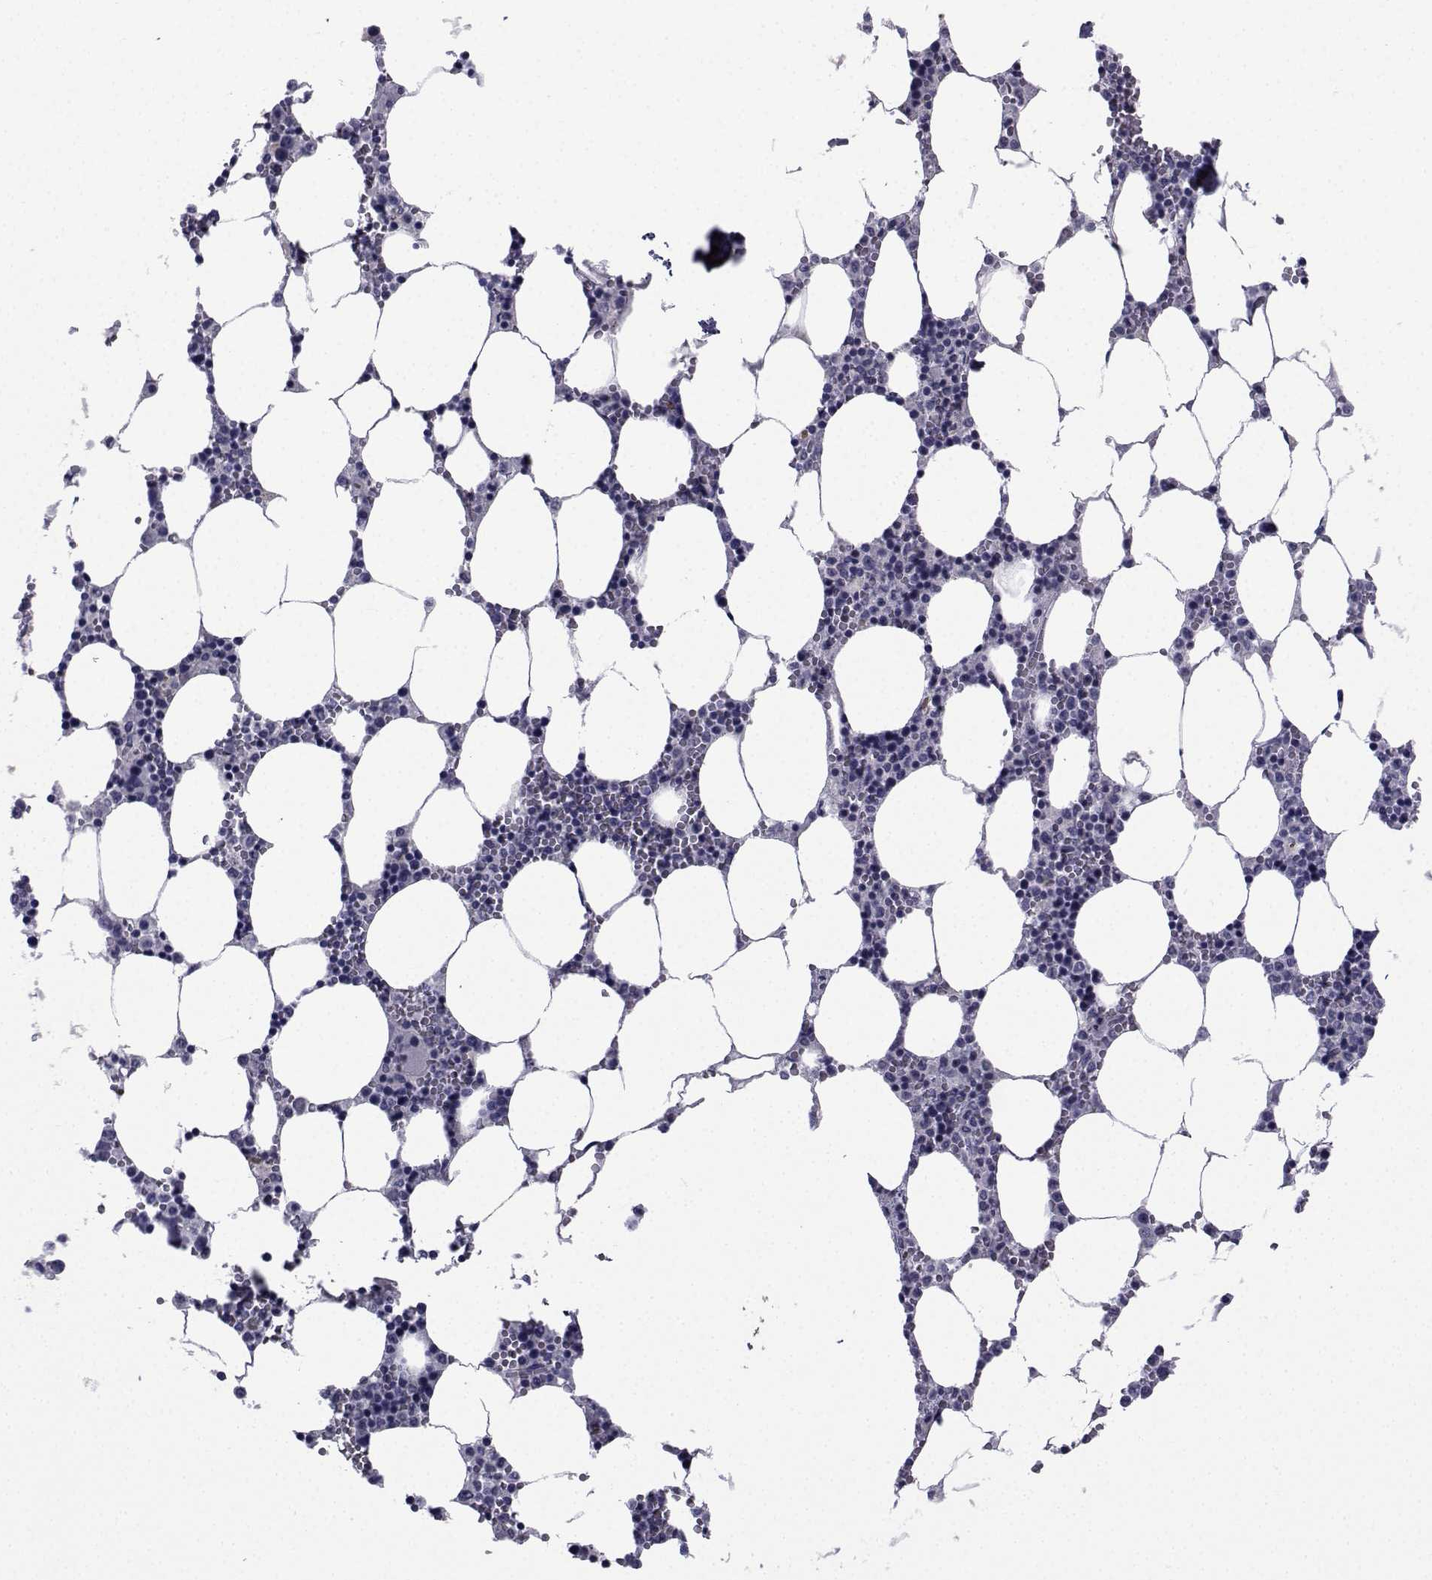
{"staining": {"intensity": "negative", "quantity": "none", "location": "none"}, "tissue": "bone marrow", "cell_type": "Hematopoietic cells", "image_type": "normal", "snomed": [{"axis": "morphology", "description": "Normal tissue, NOS"}, {"axis": "topography", "description": "Bone marrow"}], "caption": "IHC of unremarkable bone marrow demonstrates no expression in hematopoietic cells.", "gene": "CHRNA1", "patient": {"sex": "female", "age": 64}}